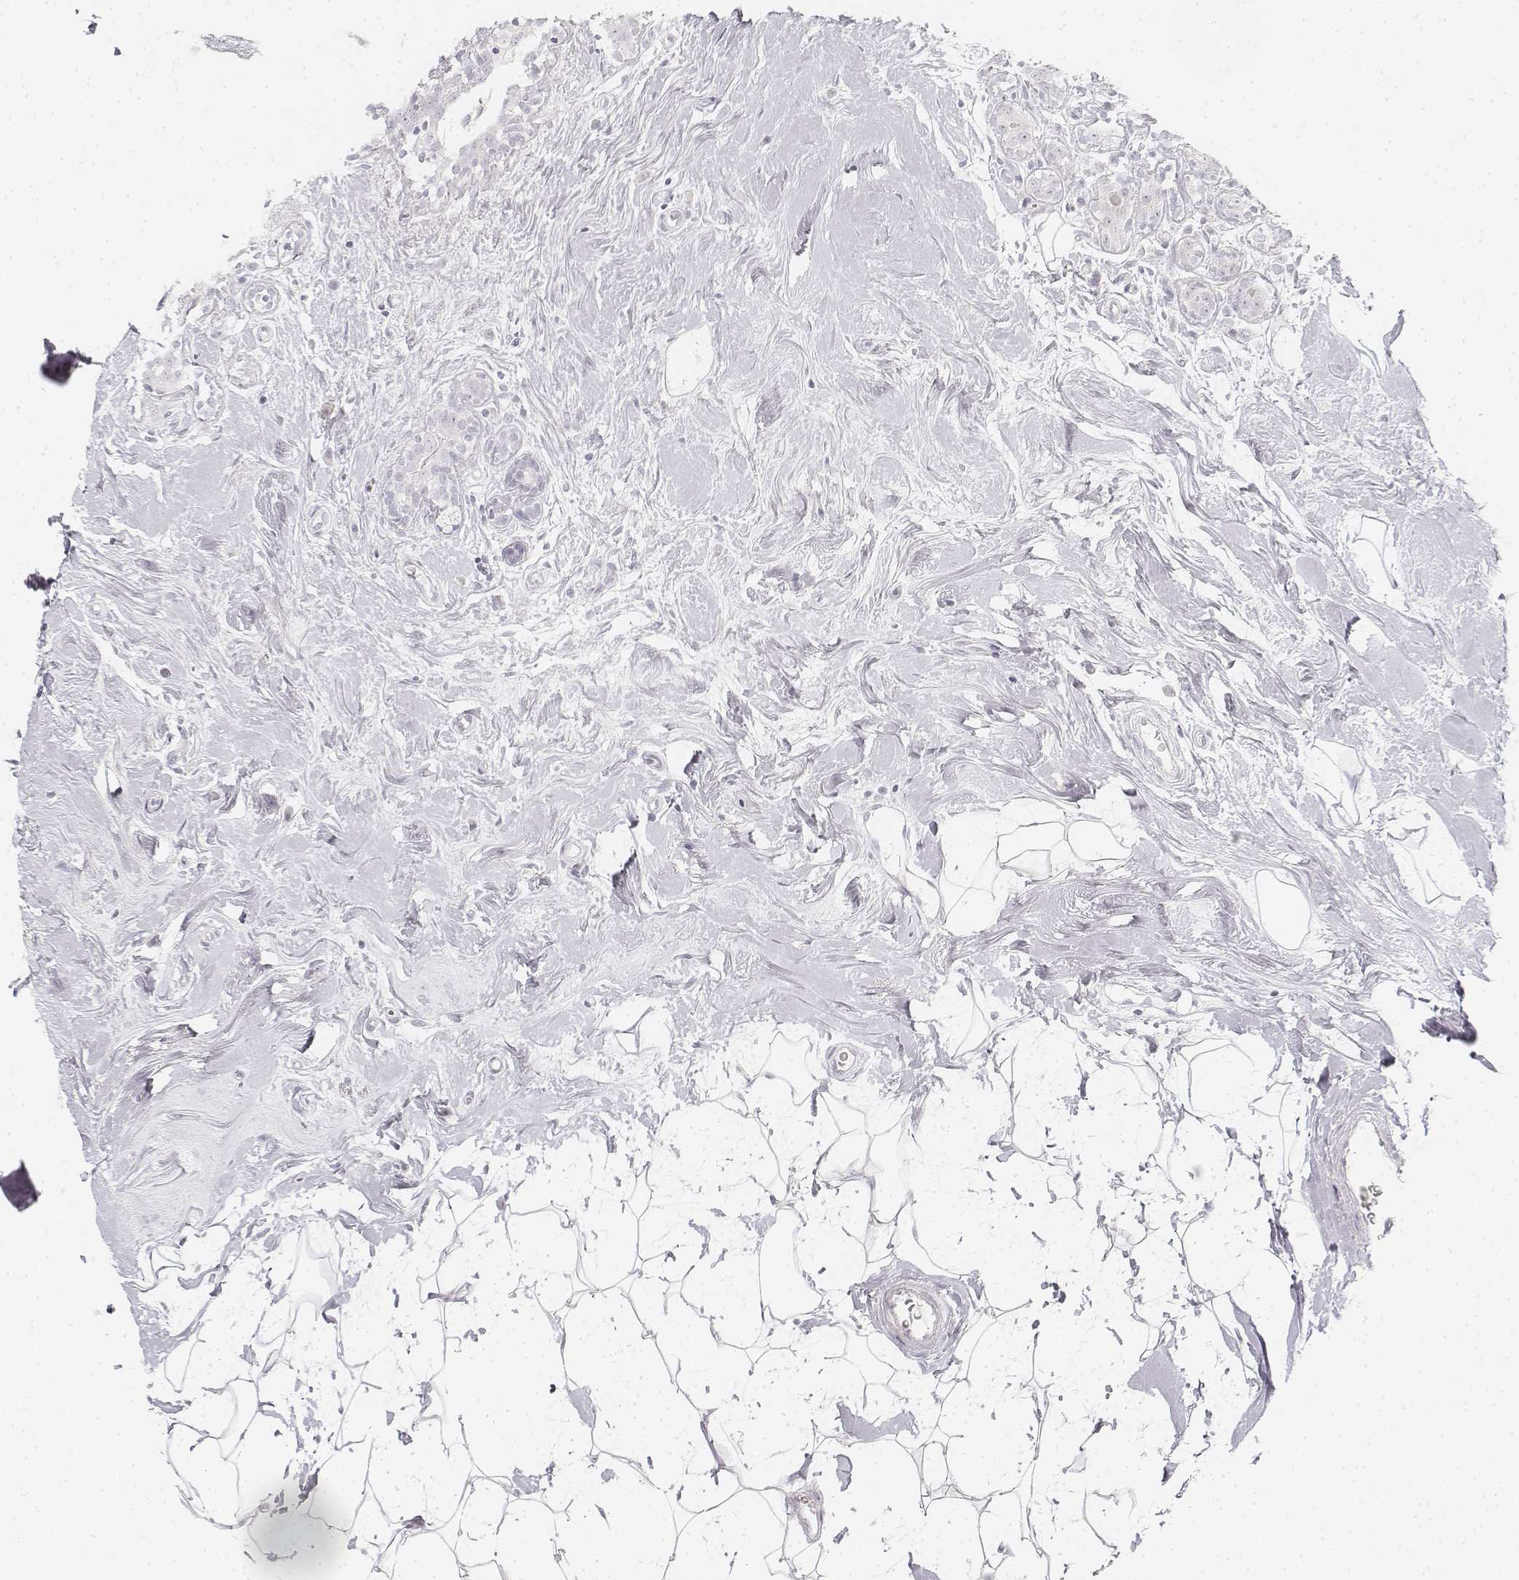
{"staining": {"intensity": "negative", "quantity": "none", "location": "none"}, "tissue": "breast cancer", "cell_type": "Tumor cells", "image_type": "cancer", "snomed": [{"axis": "morphology", "description": "Normal tissue, NOS"}, {"axis": "morphology", "description": "Duct carcinoma"}, {"axis": "topography", "description": "Breast"}], "caption": "Histopathology image shows no protein positivity in tumor cells of breast cancer tissue. (DAB immunohistochemistry visualized using brightfield microscopy, high magnification).", "gene": "KRT25", "patient": {"sex": "female", "age": 43}}